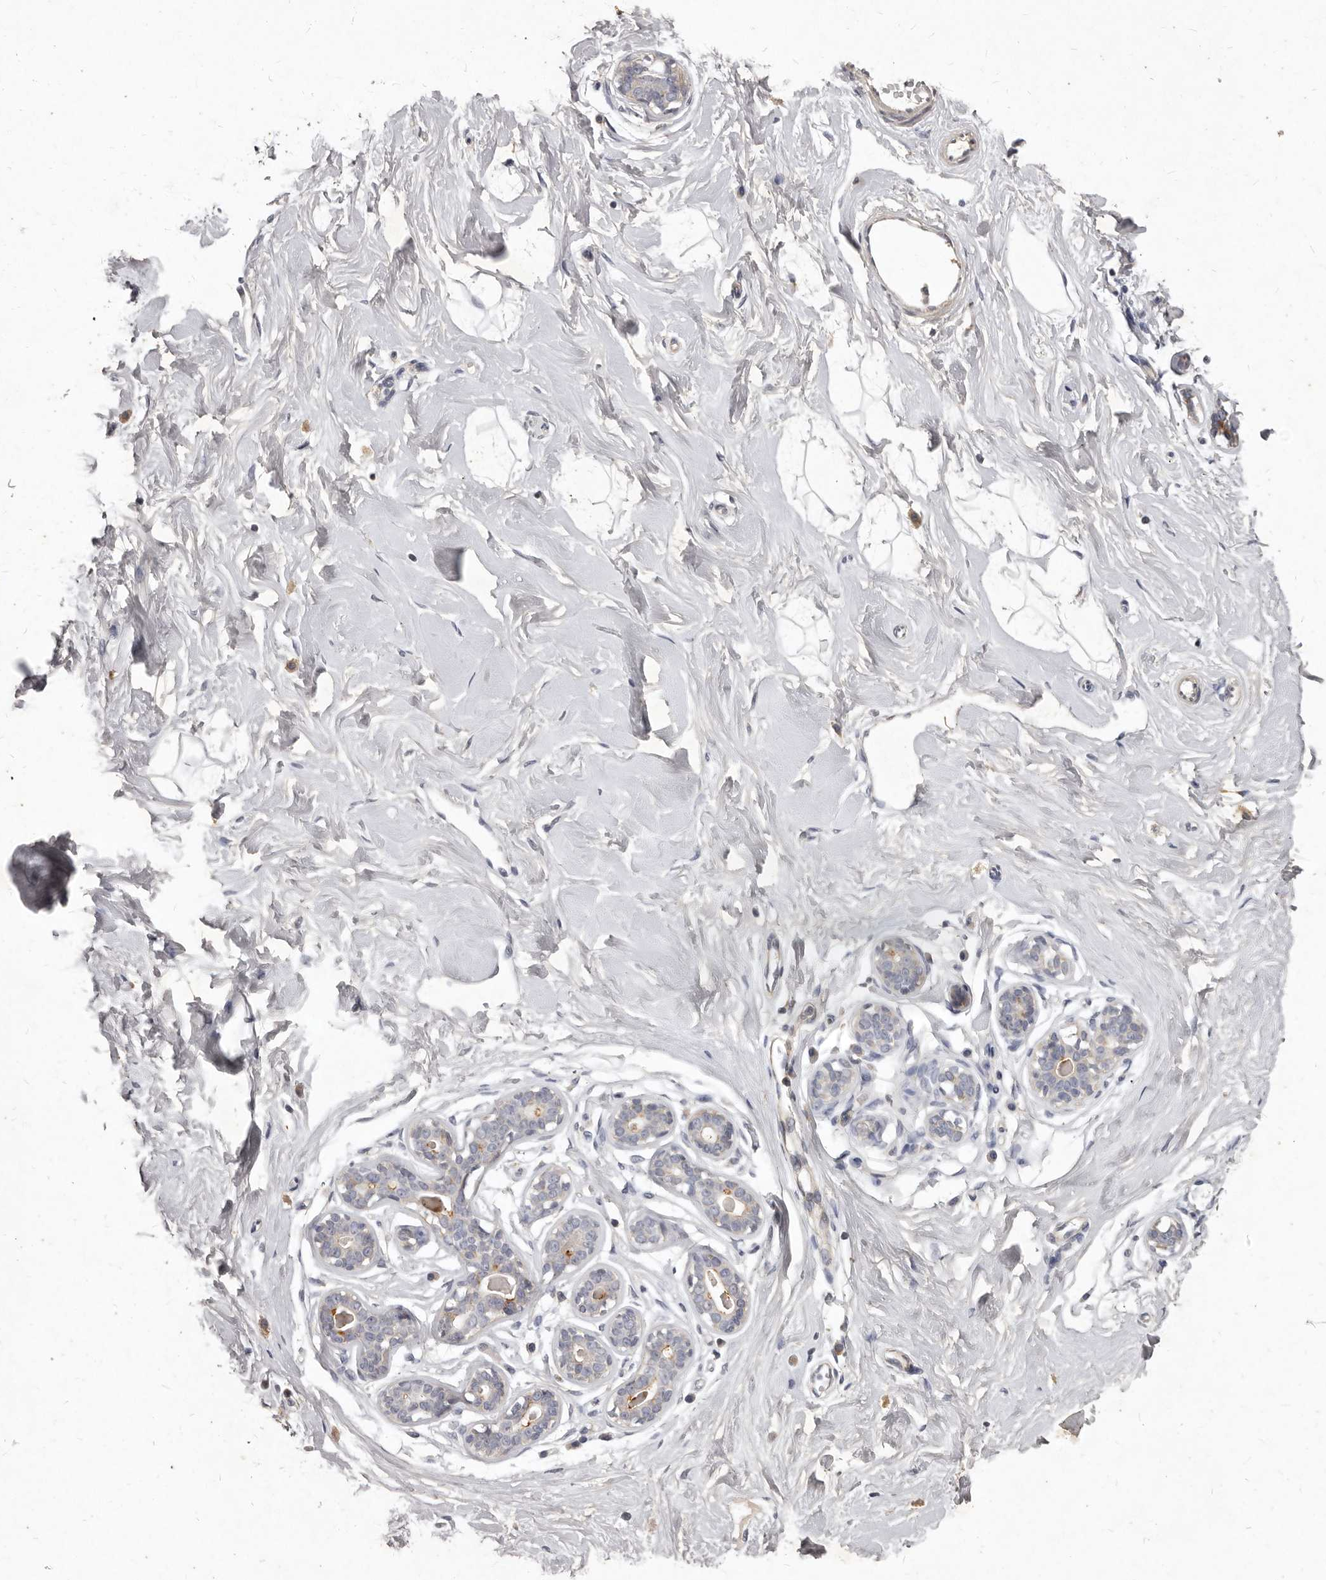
{"staining": {"intensity": "negative", "quantity": "none", "location": "none"}, "tissue": "breast", "cell_type": "Adipocytes", "image_type": "normal", "snomed": [{"axis": "morphology", "description": "Normal tissue, NOS"}, {"axis": "morphology", "description": "Adenoma, NOS"}, {"axis": "topography", "description": "Breast"}], "caption": "Immunohistochemical staining of unremarkable breast displays no significant positivity in adipocytes.", "gene": "GPRC5C", "patient": {"sex": "female", "age": 23}}